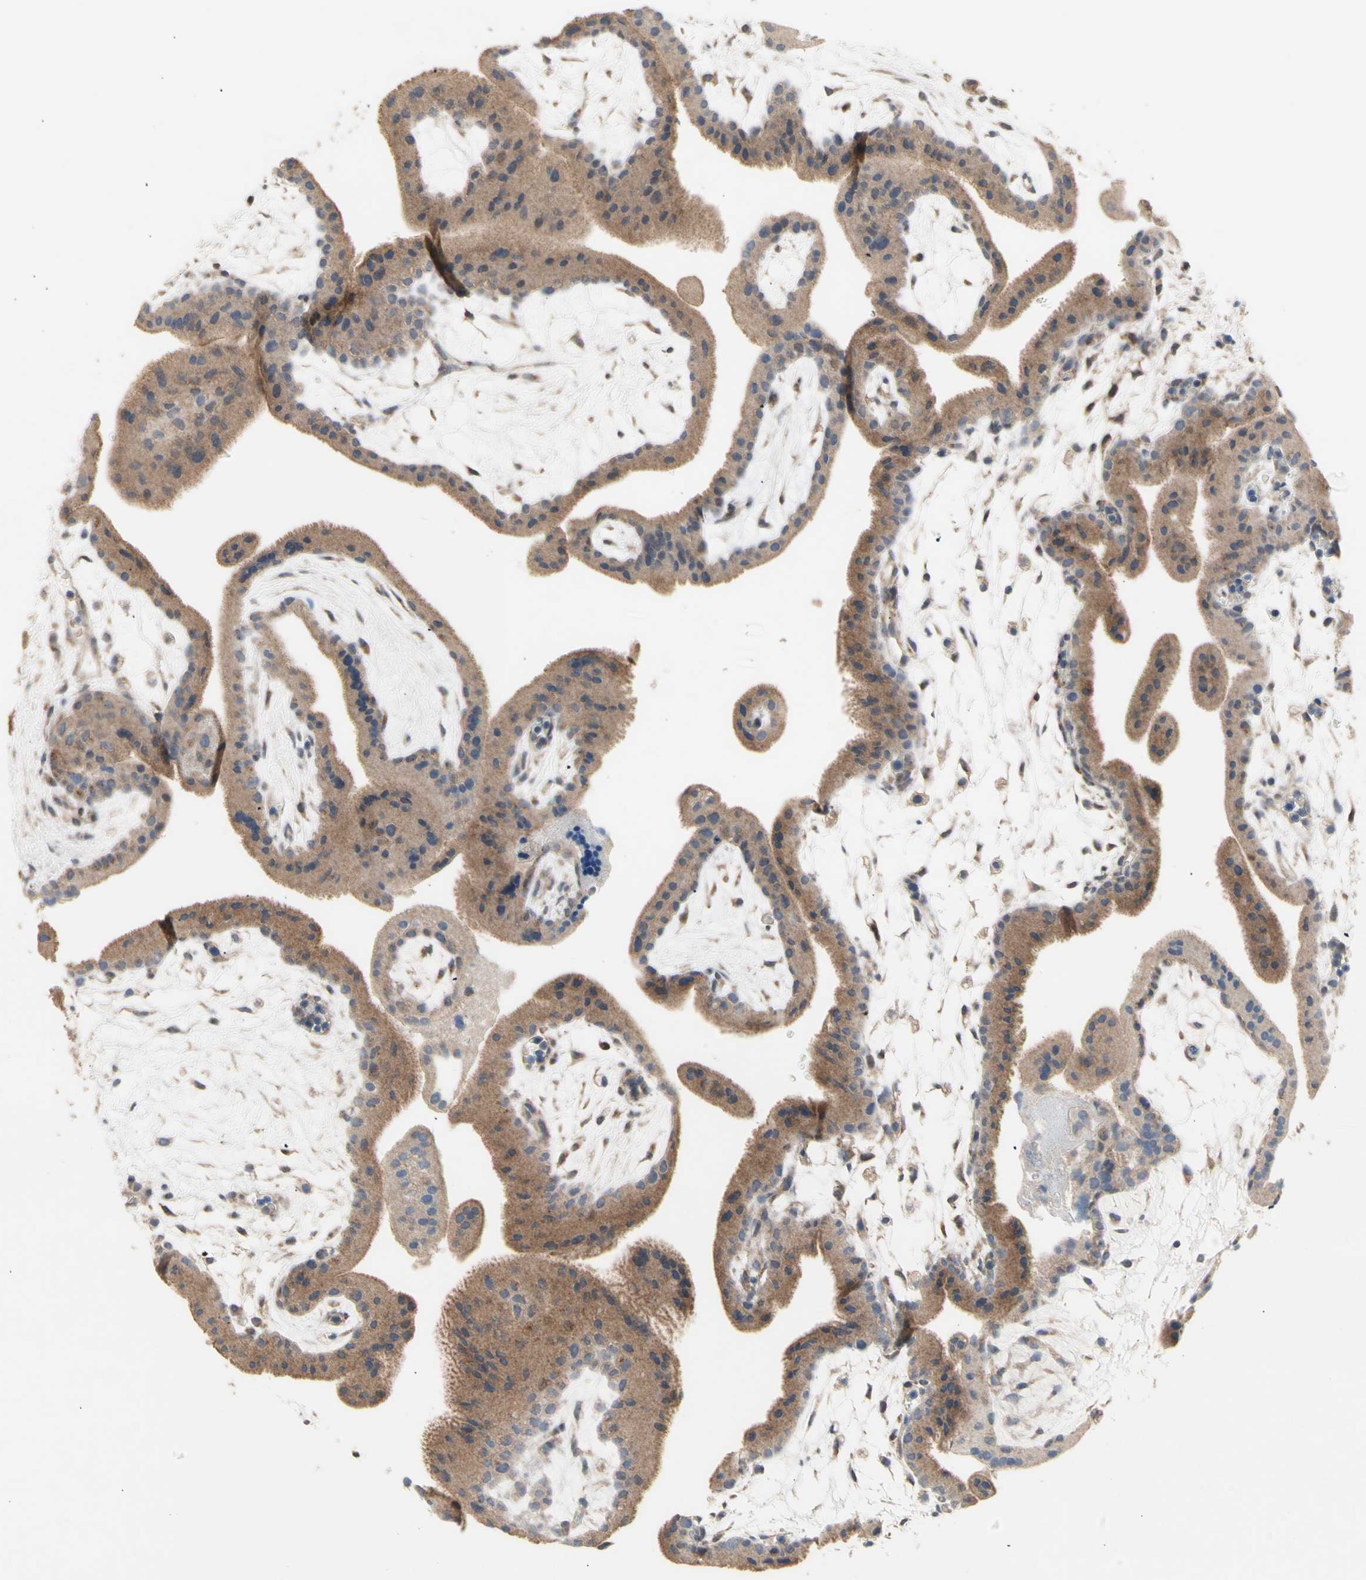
{"staining": {"intensity": "moderate", "quantity": ">75%", "location": "cytoplasmic/membranous"}, "tissue": "placenta", "cell_type": "Trophoblastic cells", "image_type": "normal", "snomed": [{"axis": "morphology", "description": "Normal tissue, NOS"}, {"axis": "topography", "description": "Placenta"}], "caption": "IHC (DAB (3,3'-diaminobenzidine)) staining of unremarkable placenta displays moderate cytoplasmic/membranous protein staining in approximately >75% of trophoblastic cells.", "gene": "NLRP1", "patient": {"sex": "female", "age": 19}}